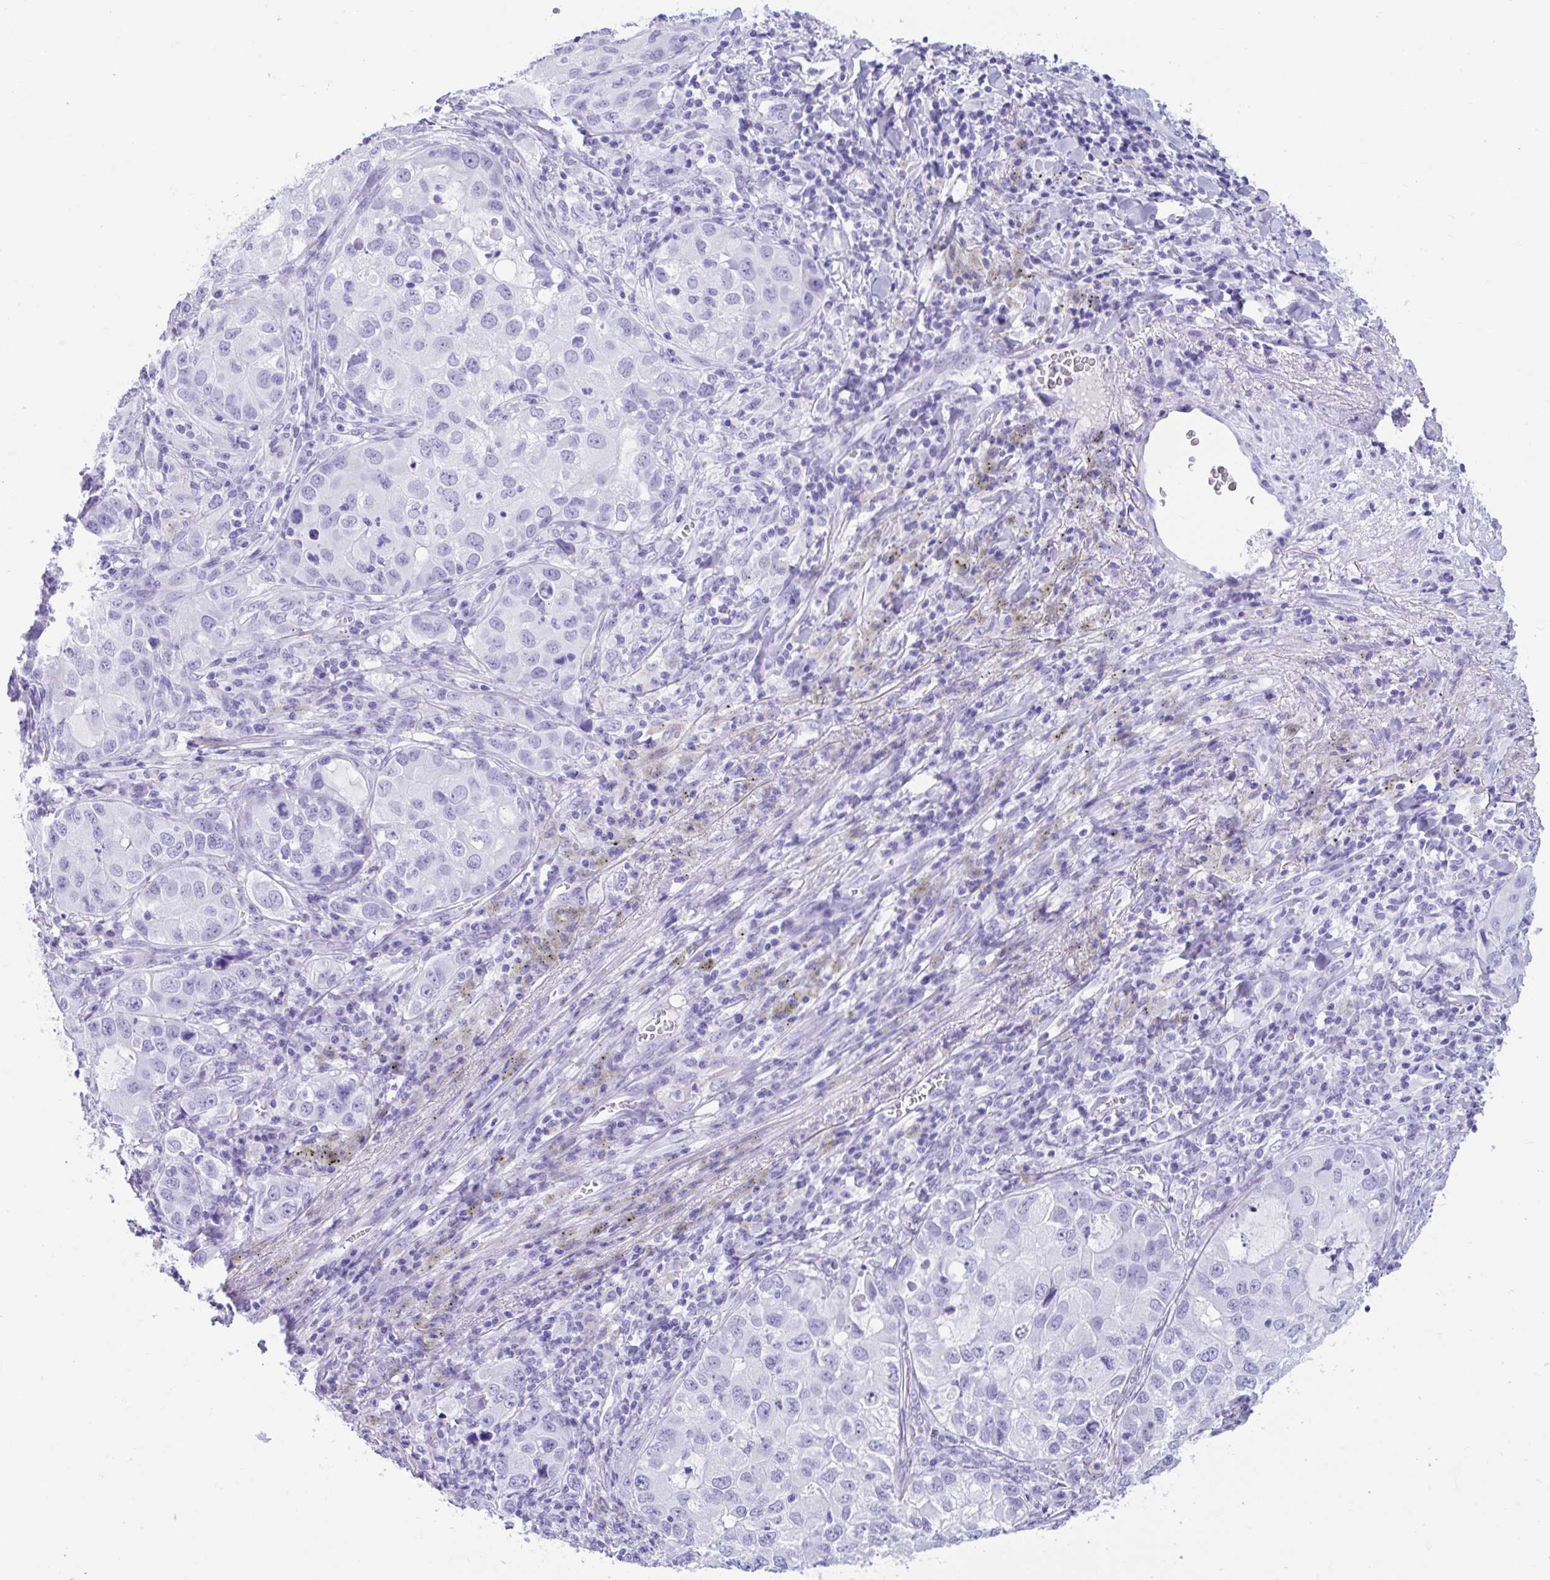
{"staining": {"intensity": "negative", "quantity": "none", "location": "none"}, "tissue": "lung cancer", "cell_type": "Tumor cells", "image_type": "cancer", "snomed": [{"axis": "morphology", "description": "Normal morphology"}, {"axis": "morphology", "description": "Adenocarcinoma, NOS"}, {"axis": "topography", "description": "Lymph node"}, {"axis": "topography", "description": "Lung"}], "caption": "IHC of lung cancer exhibits no positivity in tumor cells.", "gene": "TMEM35A", "patient": {"sex": "female", "age": 51}}